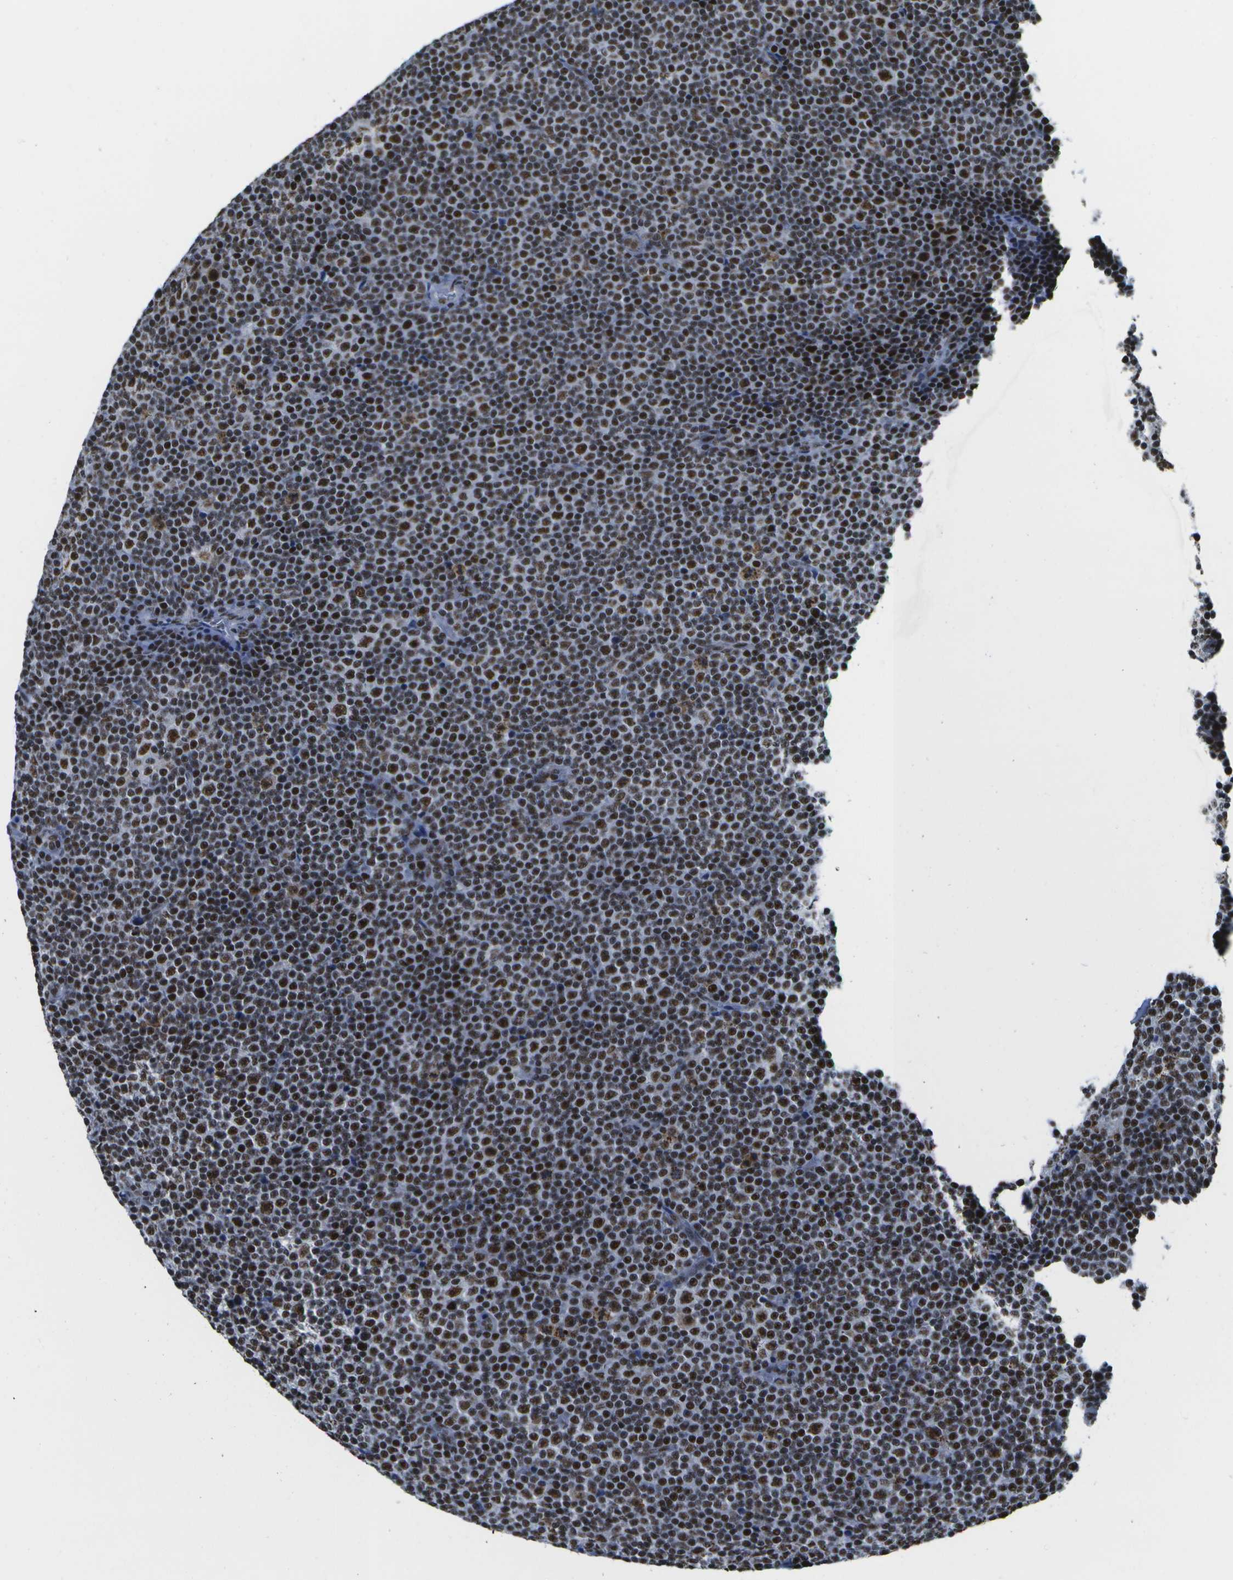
{"staining": {"intensity": "strong", "quantity": ">75%", "location": "nuclear"}, "tissue": "lymphoma", "cell_type": "Tumor cells", "image_type": "cancer", "snomed": [{"axis": "morphology", "description": "Malignant lymphoma, non-Hodgkin's type, Low grade"}, {"axis": "topography", "description": "Lymph node"}], "caption": "Immunohistochemistry (IHC) image of neoplastic tissue: human lymphoma stained using immunohistochemistry (IHC) displays high levels of strong protein expression localized specifically in the nuclear of tumor cells, appearing as a nuclear brown color.", "gene": "NSRP1", "patient": {"sex": "female", "age": 67}}